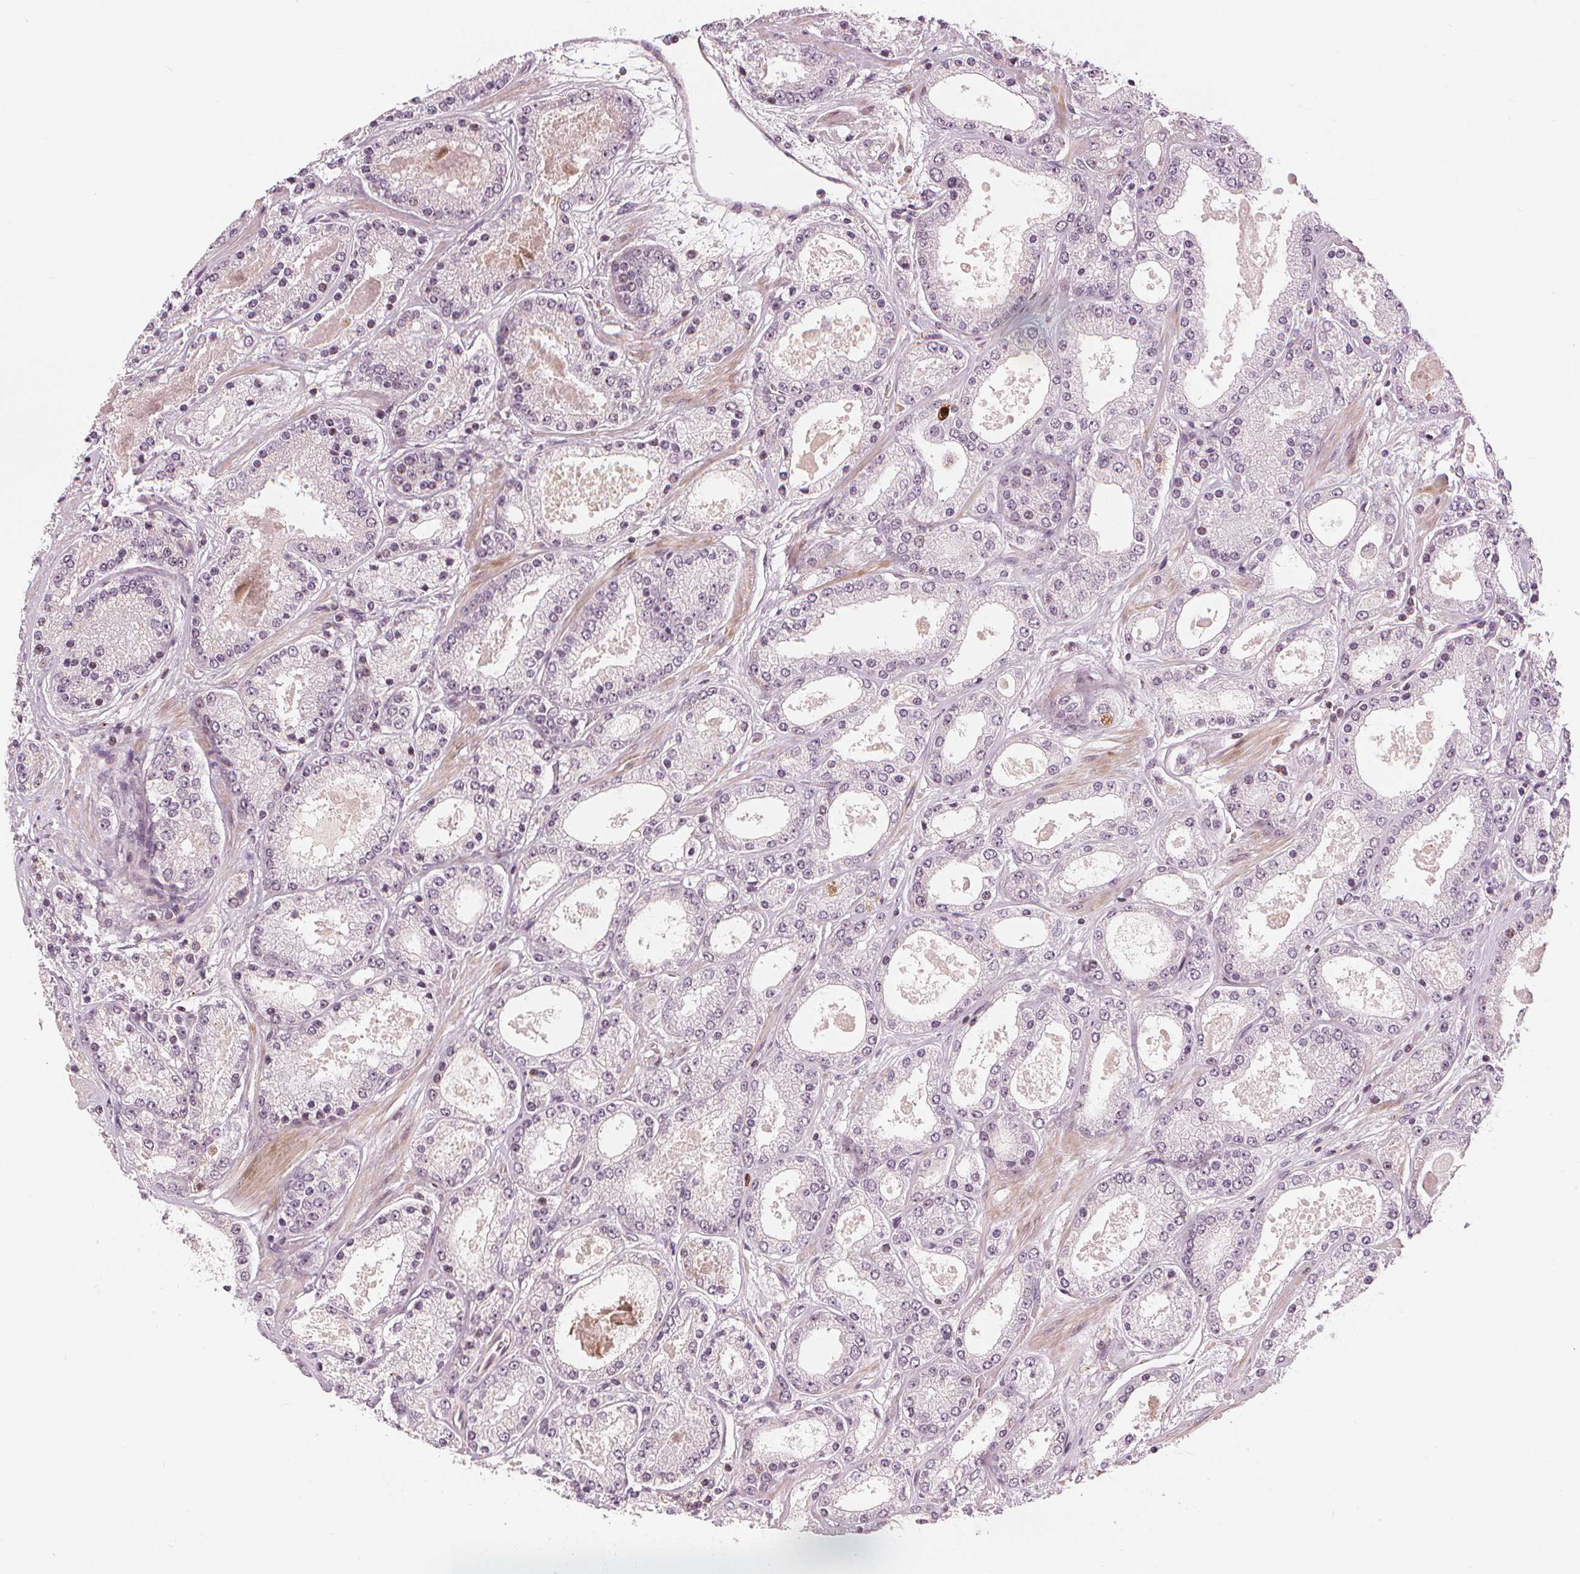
{"staining": {"intensity": "negative", "quantity": "none", "location": "none"}, "tissue": "prostate cancer", "cell_type": "Tumor cells", "image_type": "cancer", "snomed": [{"axis": "morphology", "description": "Adenocarcinoma, High grade"}, {"axis": "topography", "description": "Prostate"}], "caption": "Human prostate adenocarcinoma (high-grade) stained for a protein using immunohistochemistry reveals no staining in tumor cells.", "gene": "SLC34A1", "patient": {"sex": "male", "age": 67}}